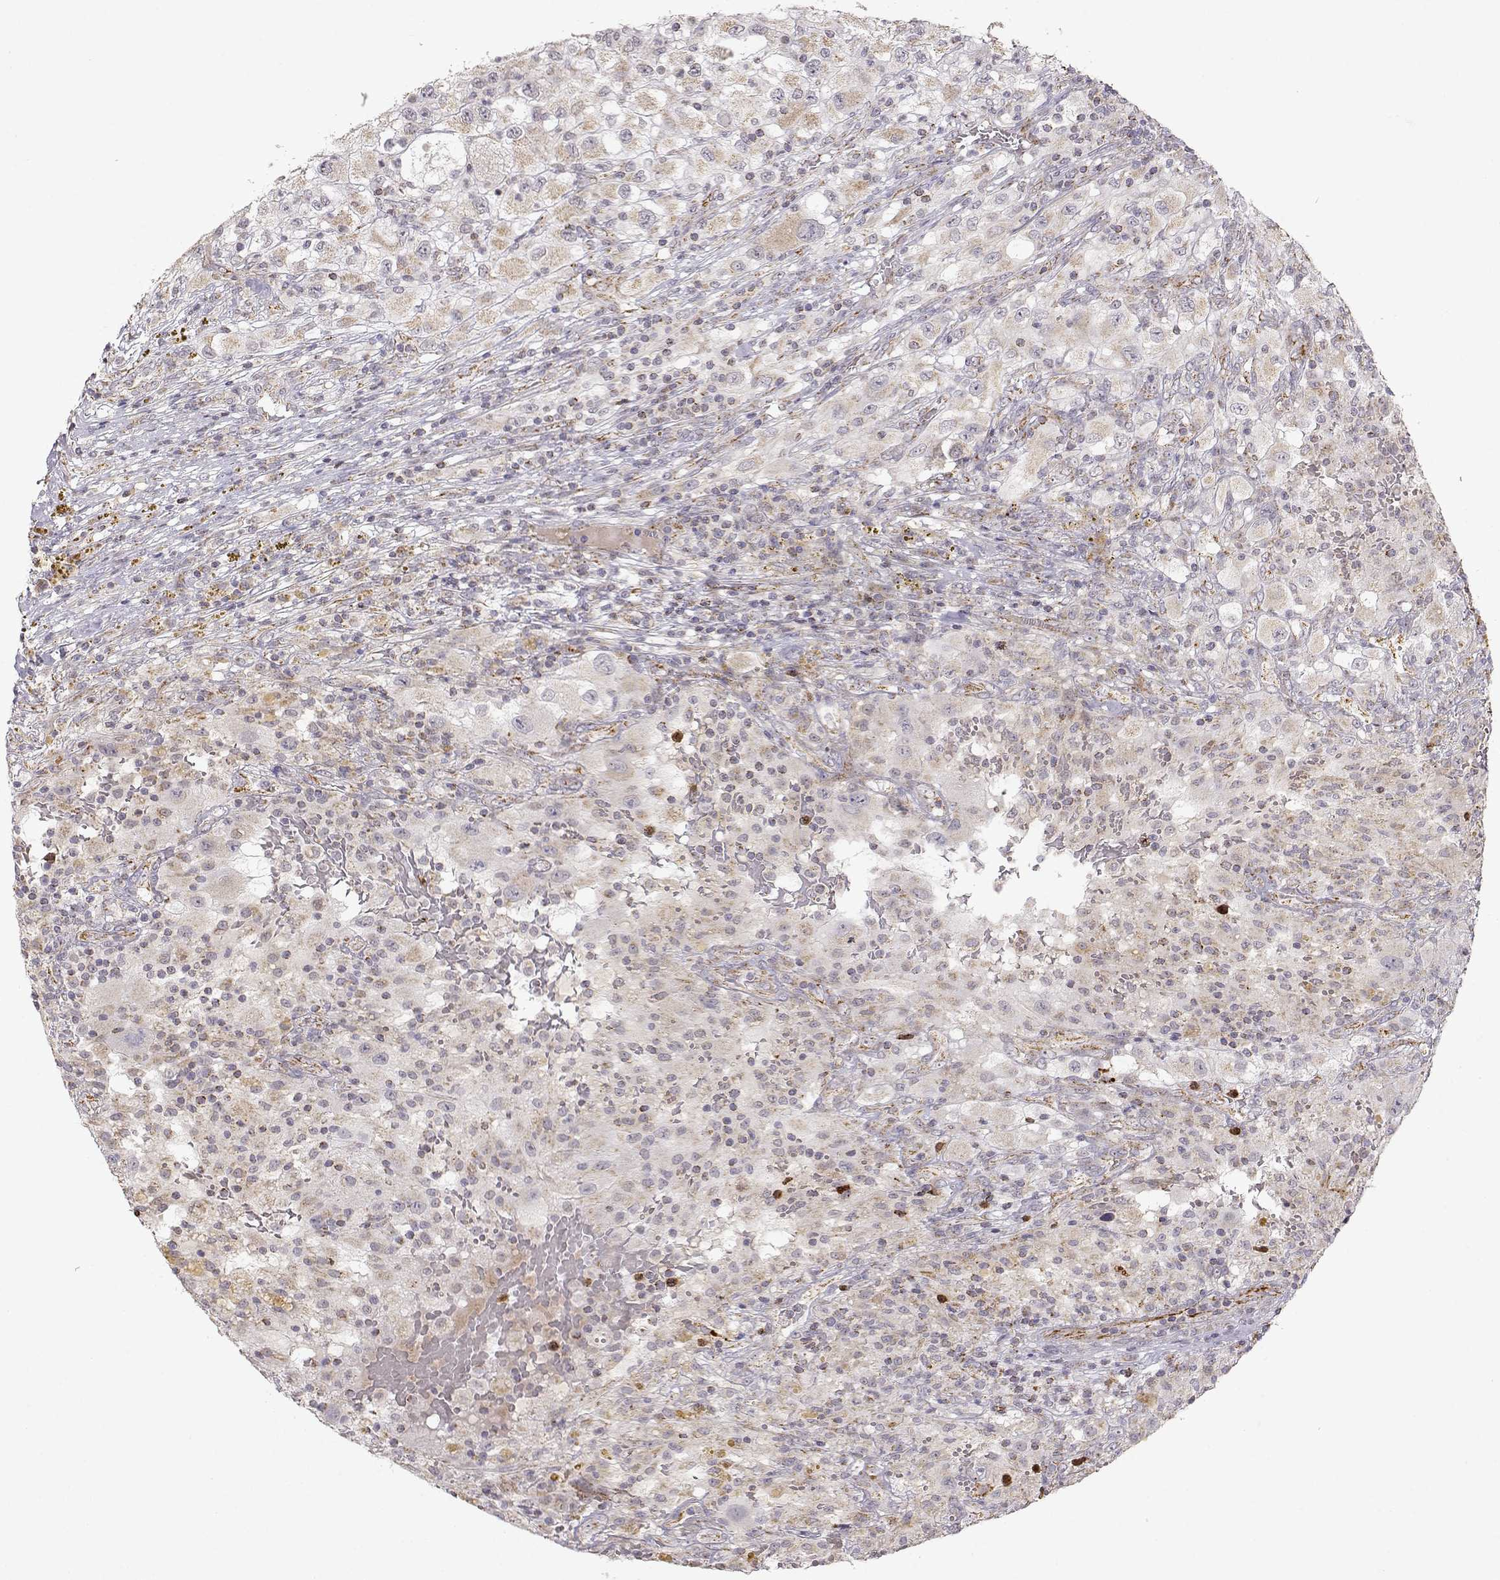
{"staining": {"intensity": "weak", "quantity": ">75%", "location": "cytoplasmic/membranous"}, "tissue": "renal cancer", "cell_type": "Tumor cells", "image_type": "cancer", "snomed": [{"axis": "morphology", "description": "Adenocarcinoma, NOS"}, {"axis": "topography", "description": "Kidney"}], "caption": "This image shows immunohistochemistry (IHC) staining of human adenocarcinoma (renal), with low weak cytoplasmic/membranous staining in about >75% of tumor cells.", "gene": "EXOG", "patient": {"sex": "female", "age": 67}}